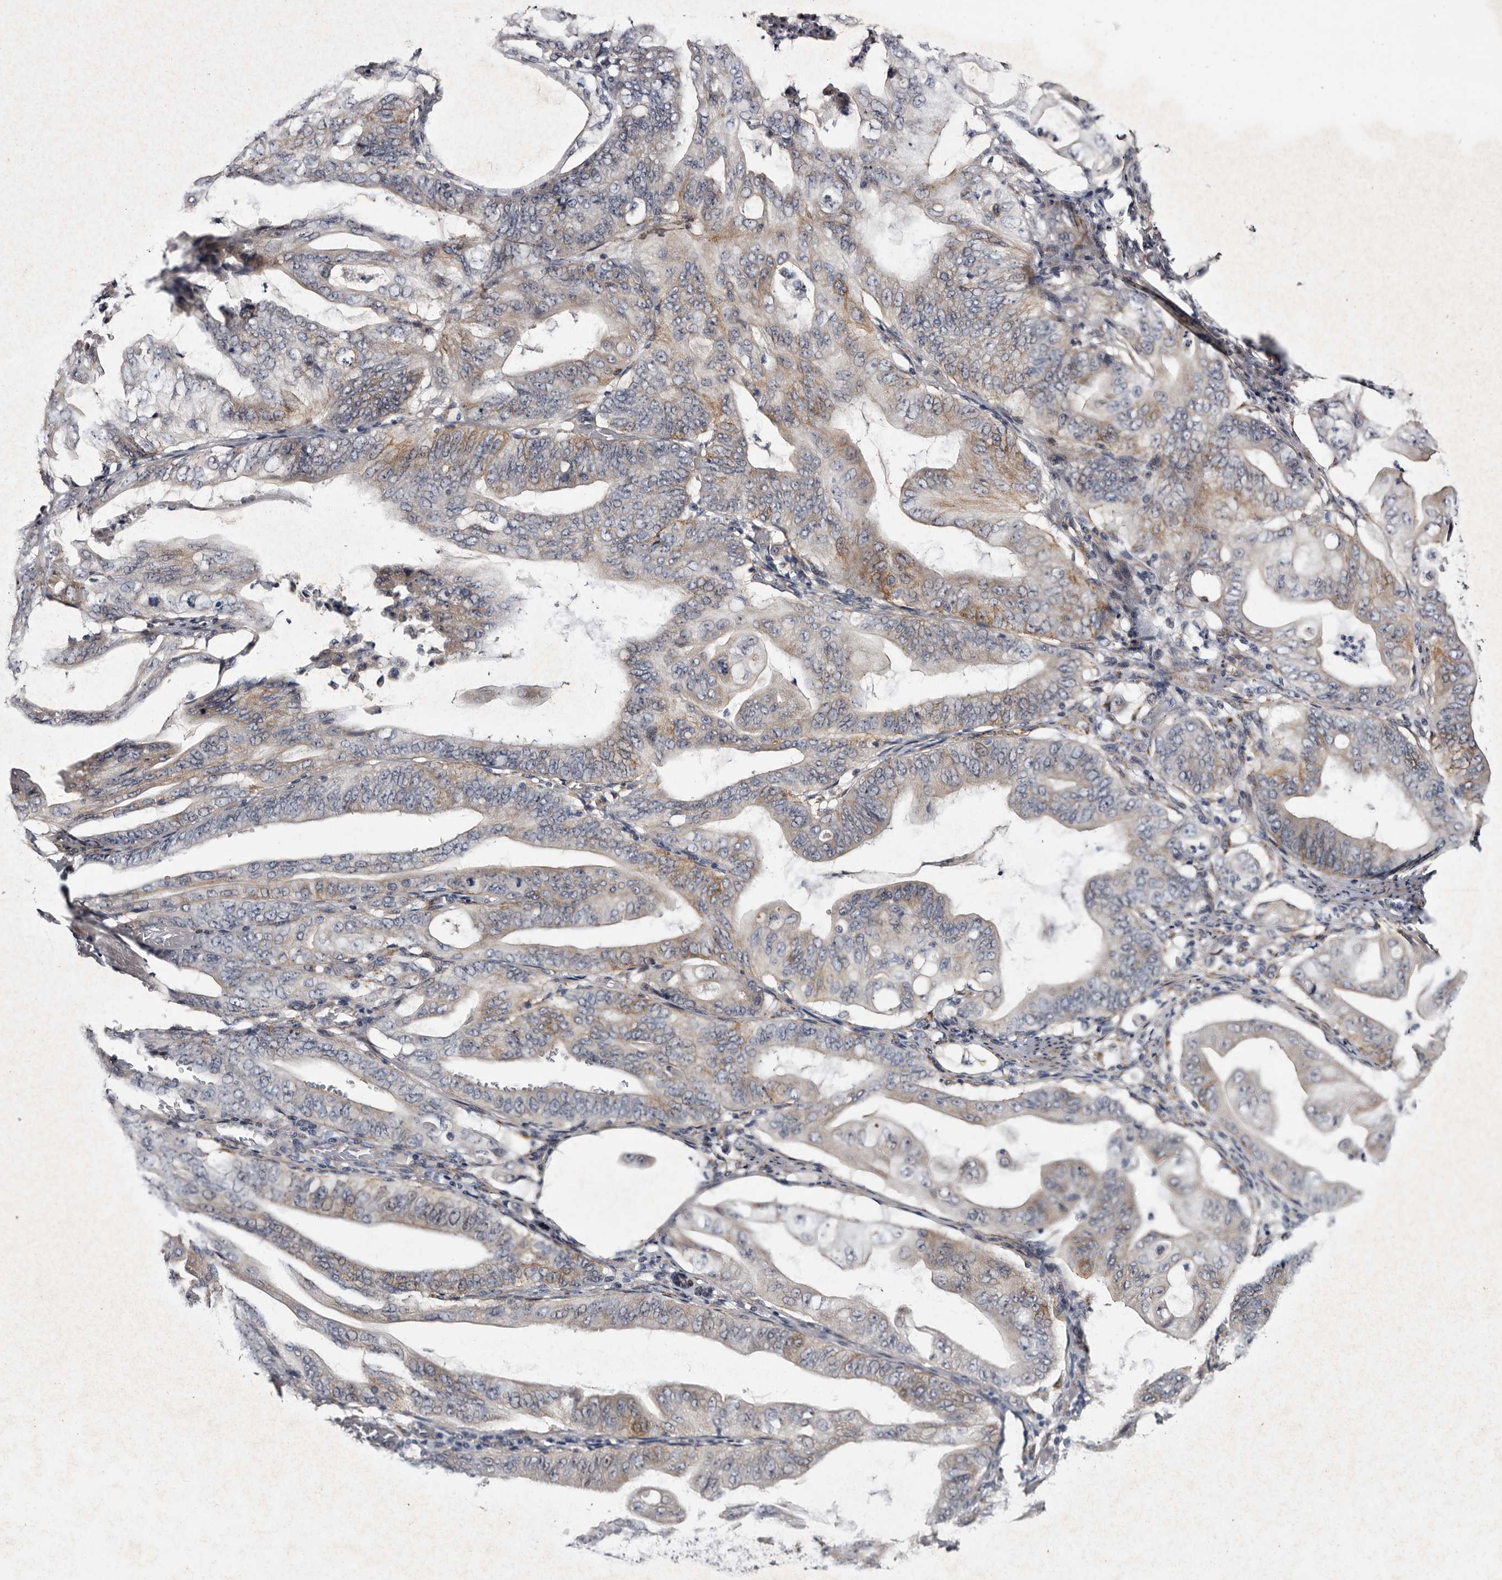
{"staining": {"intensity": "weak", "quantity": "<25%", "location": "cytoplasmic/membranous"}, "tissue": "stomach cancer", "cell_type": "Tumor cells", "image_type": "cancer", "snomed": [{"axis": "morphology", "description": "Adenocarcinoma, NOS"}, {"axis": "topography", "description": "Stomach"}], "caption": "Immunohistochemical staining of stomach cancer shows no significant staining in tumor cells. Brightfield microscopy of IHC stained with DAB (brown) and hematoxylin (blue), captured at high magnification.", "gene": "ARMCX2", "patient": {"sex": "female", "age": 73}}